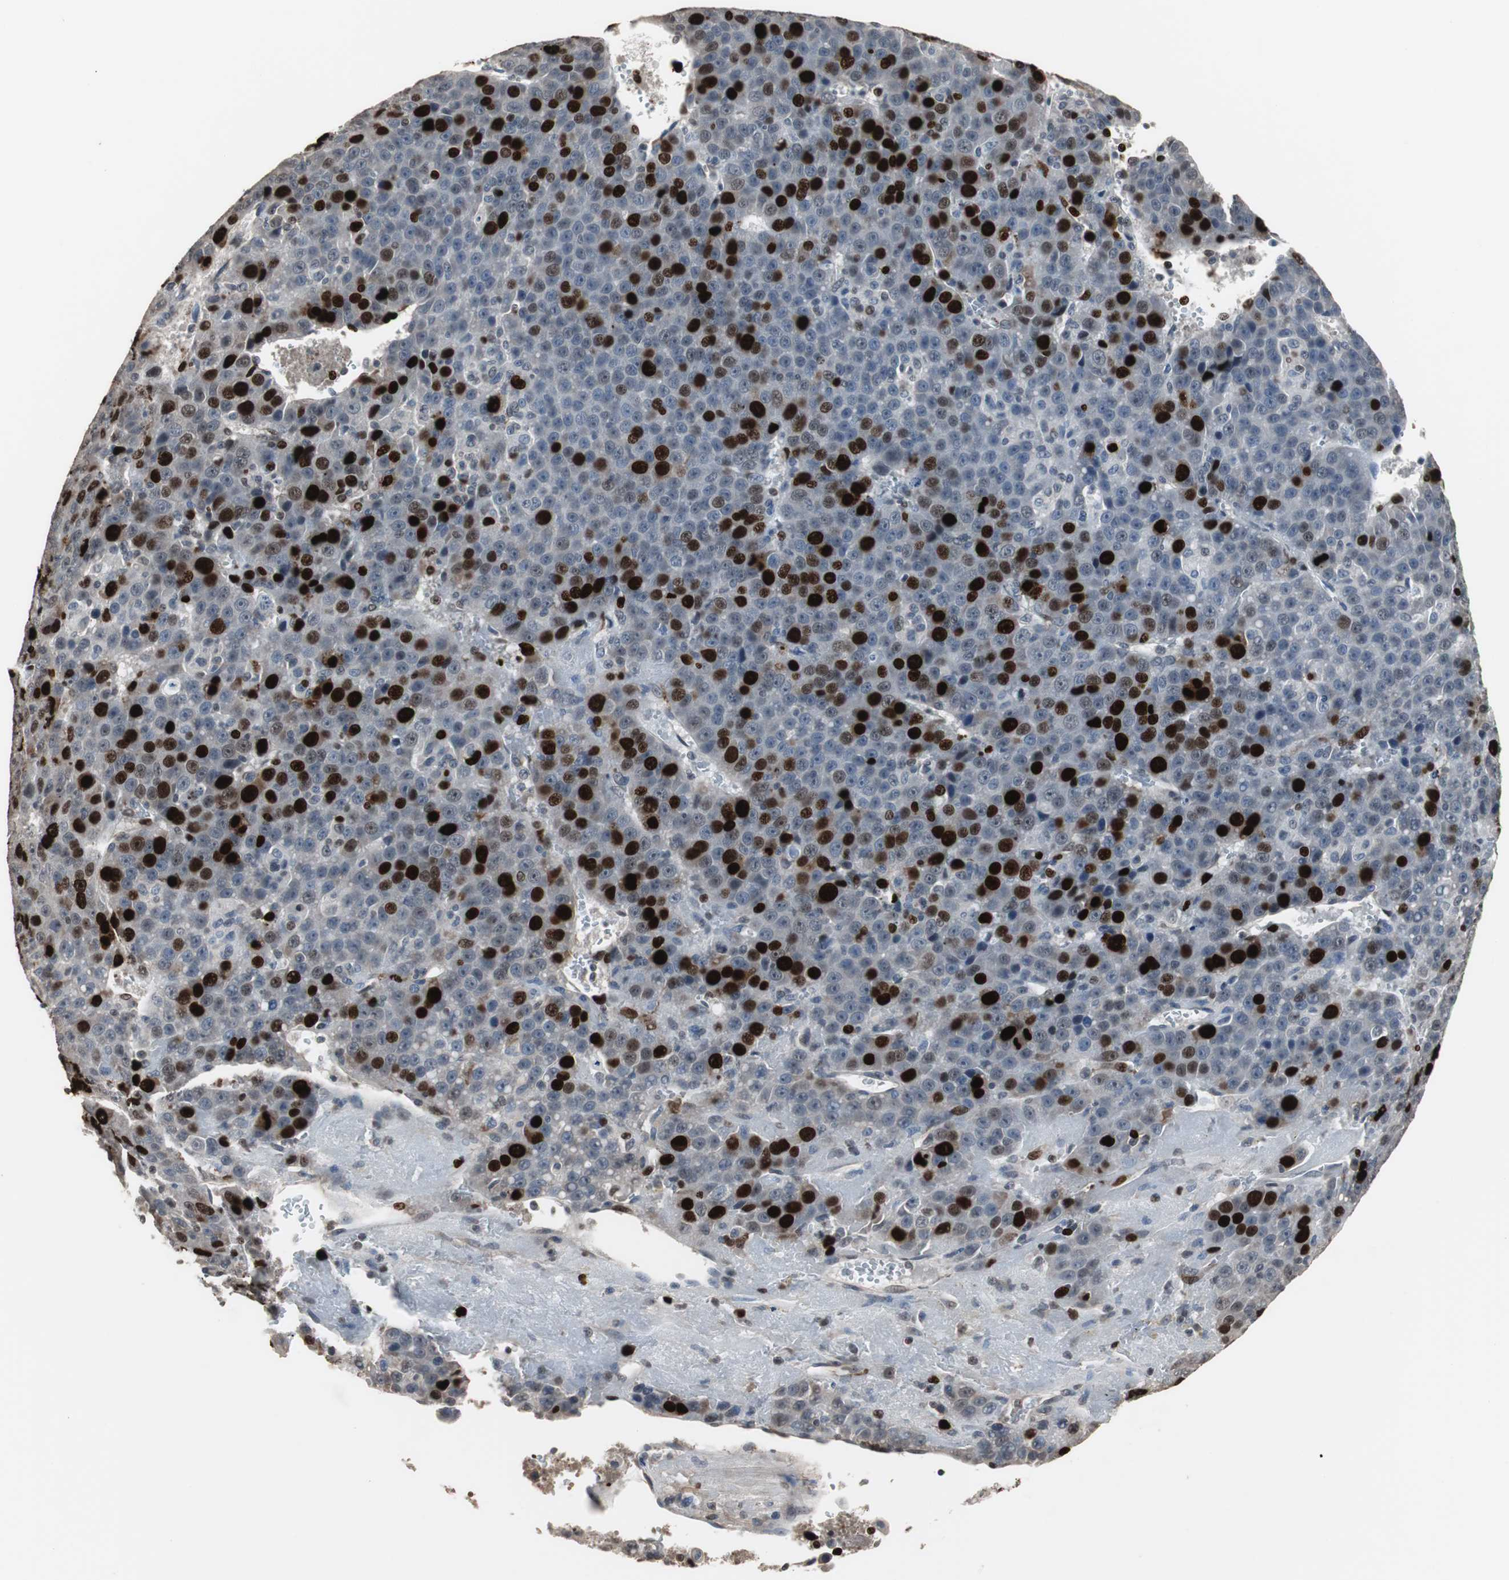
{"staining": {"intensity": "strong", "quantity": "25%-75%", "location": "nuclear"}, "tissue": "liver cancer", "cell_type": "Tumor cells", "image_type": "cancer", "snomed": [{"axis": "morphology", "description": "Carcinoma, Hepatocellular, NOS"}, {"axis": "topography", "description": "Liver"}], "caption": "IHC photomicrograph of neoplastic tissue: human hepatocellular carcinoma (liver) stained using immunohistochemistry demonstrates high levels of strong protein expression localized specifically in the nuclear of tumor cells, appearing as a nuclear brown color.", "gene": "TOP2A", "patient": {"sex": "female", "age": 53}}